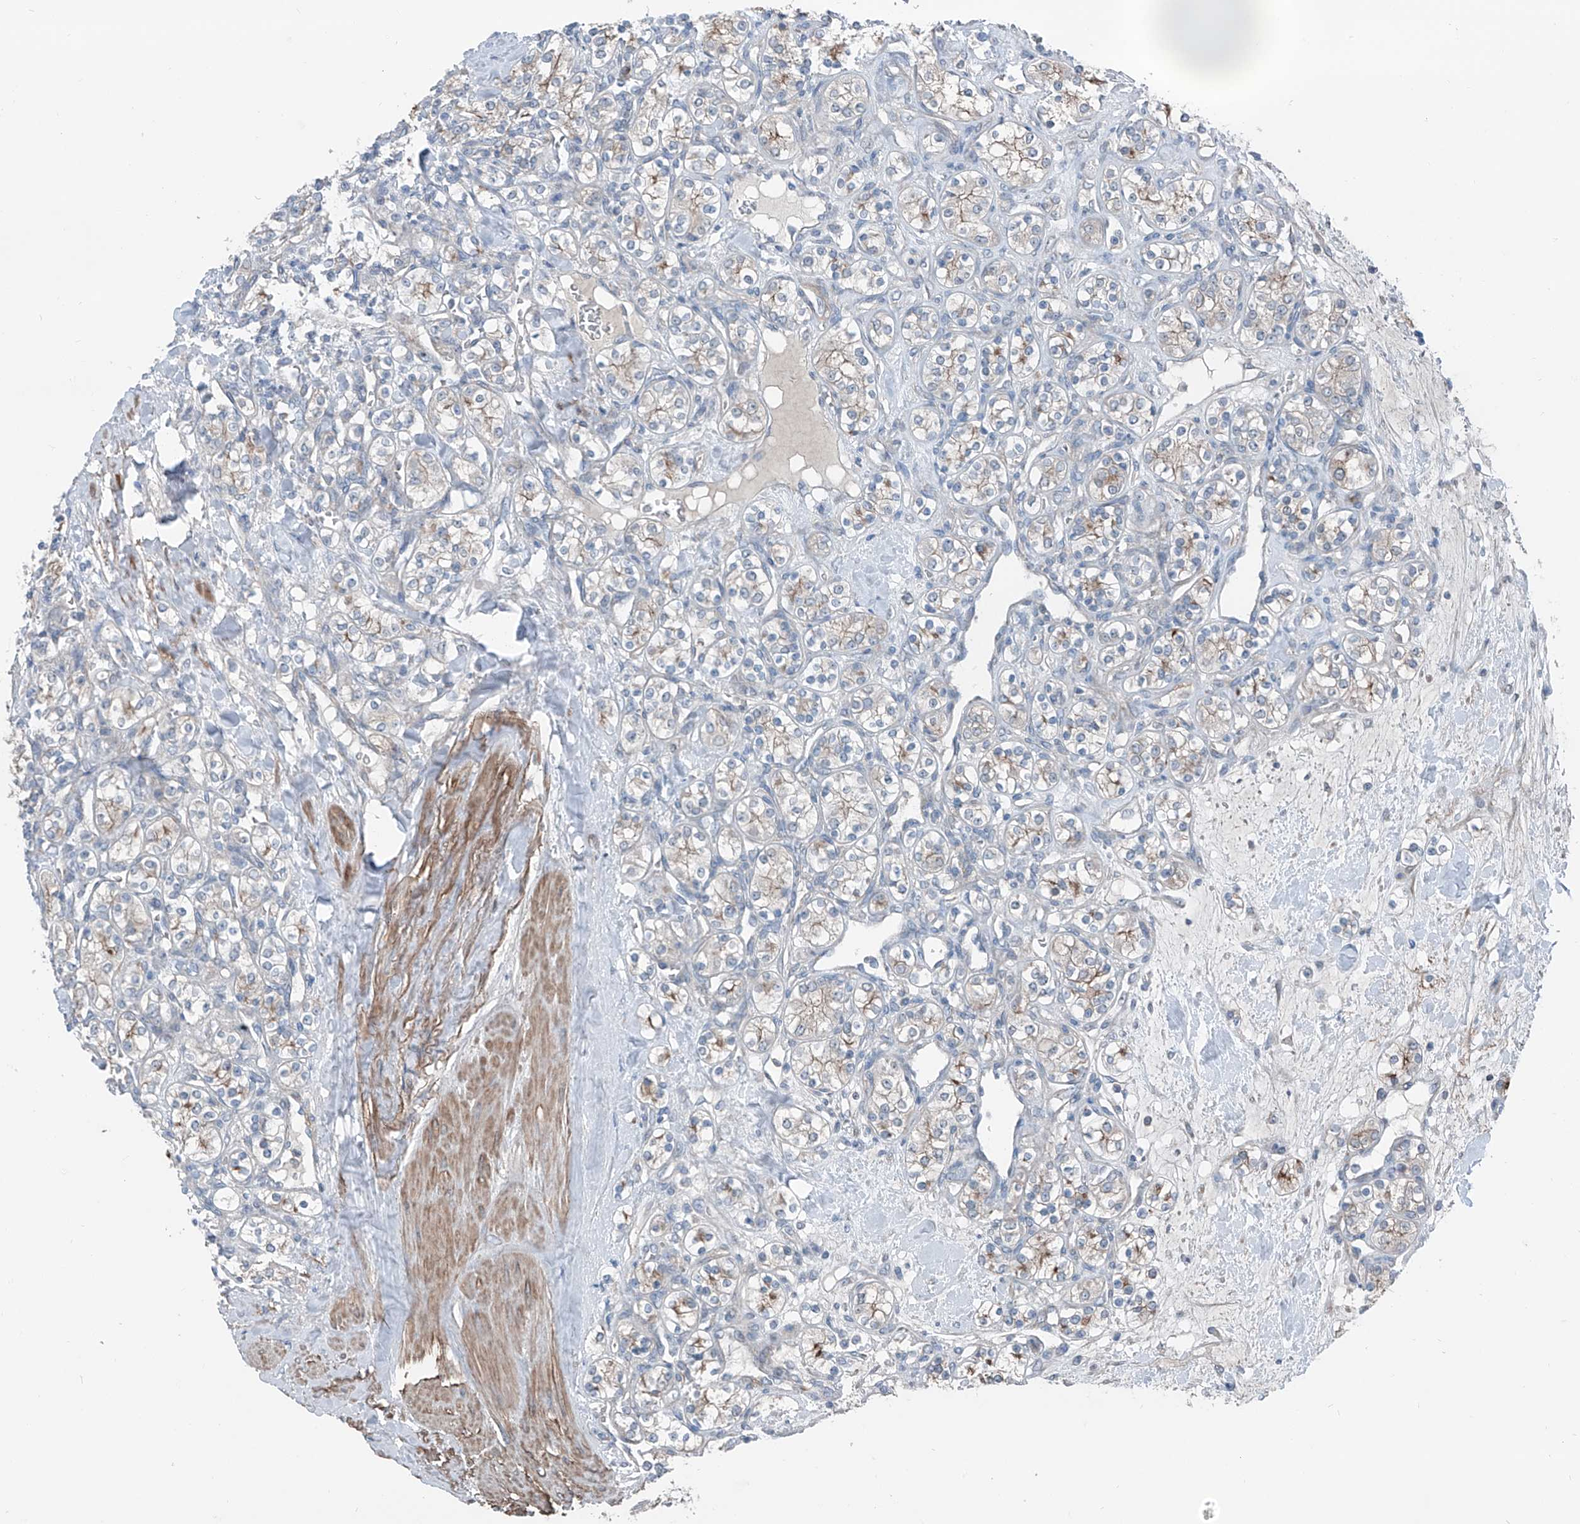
{"staining": {"intensity": "weak", "quantity": "25%-75%", "location": "cytoplasmic/membranous"}, "tissue": "renal cancer", "cell_type": "Tumor cells", "image_type": "cancer", "snomed": [{"axis": "morphology", "description": "Adenocarcinoma, NOS"}, {"axis": "topography", "description": "Kidney"}], "caption": "IHC (DAB (3,3'-diaminobenzidine)) staining of renal adenocarcinoma displays weak cytoplasmic/membranous protein positivity in approximately 25%-75% of tumor cells. The staining was performed using DAB (3,3'-diaminobenzidine), with brown indicating positive protein expression. Nuclei are stained blue with hematoxylin.", "gene": "HSPB11", "patient": {"sex": "male", "age": 77}}